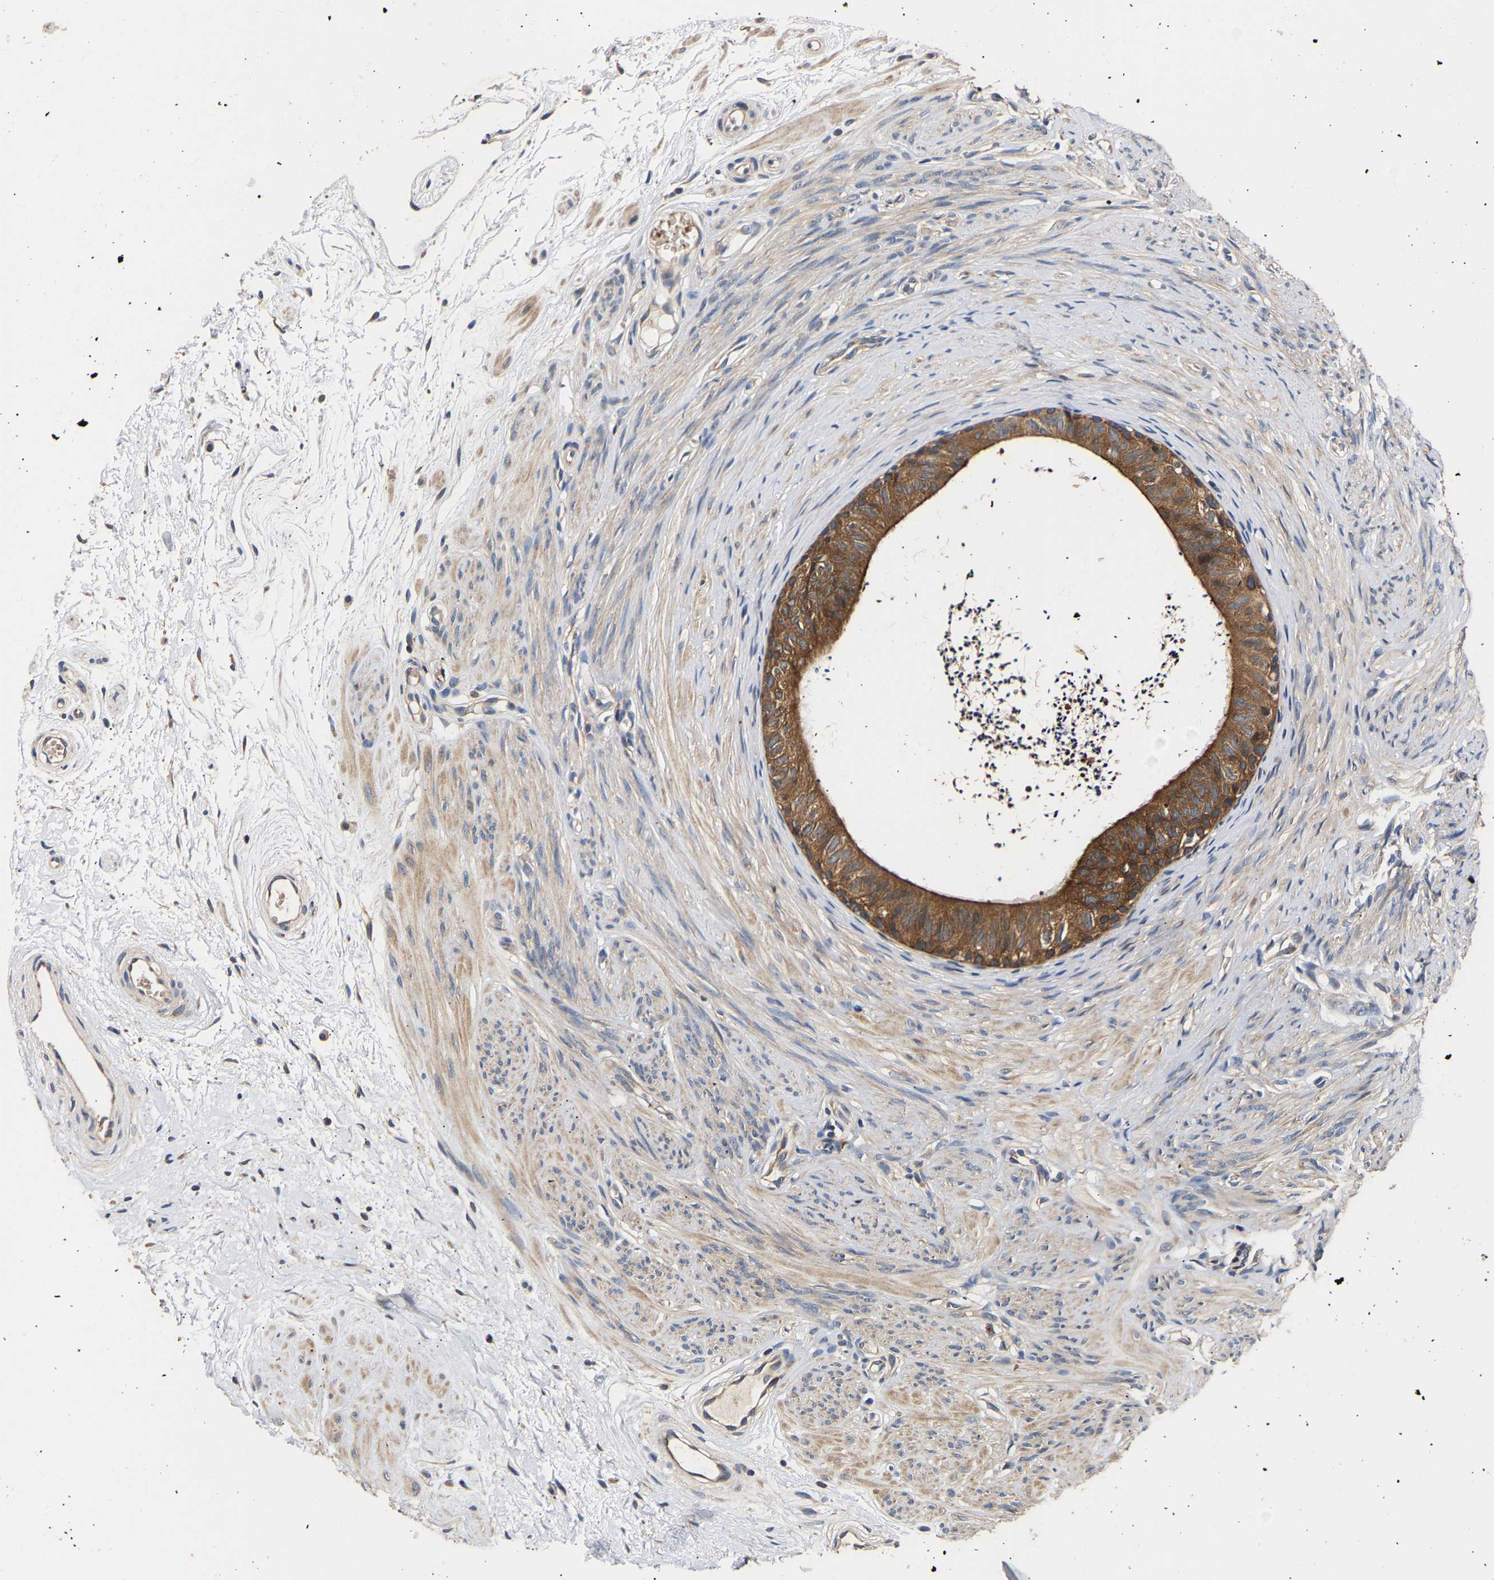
{"staining": {"intensity": "moderate", "quantity": ">75%", "location": "cytoplasmic/membranous"}, "tissue": "epididymis", "cell_type": "Glandular cells", "image_type": "normal", "snomed": [{"axis": "morphology", "description": "Normal tissue, NOS"}, {"axis": "topography", "description": "Epididymis"}], "caption": "DAB immunohistochemical staining of unremarkable human epididymis reveals moderate cytoplasmic/membranous protein staining in approximately >75% of glandular cells.", "gene": "LRBA", "patient": {"sex": "male", "age": 56}}